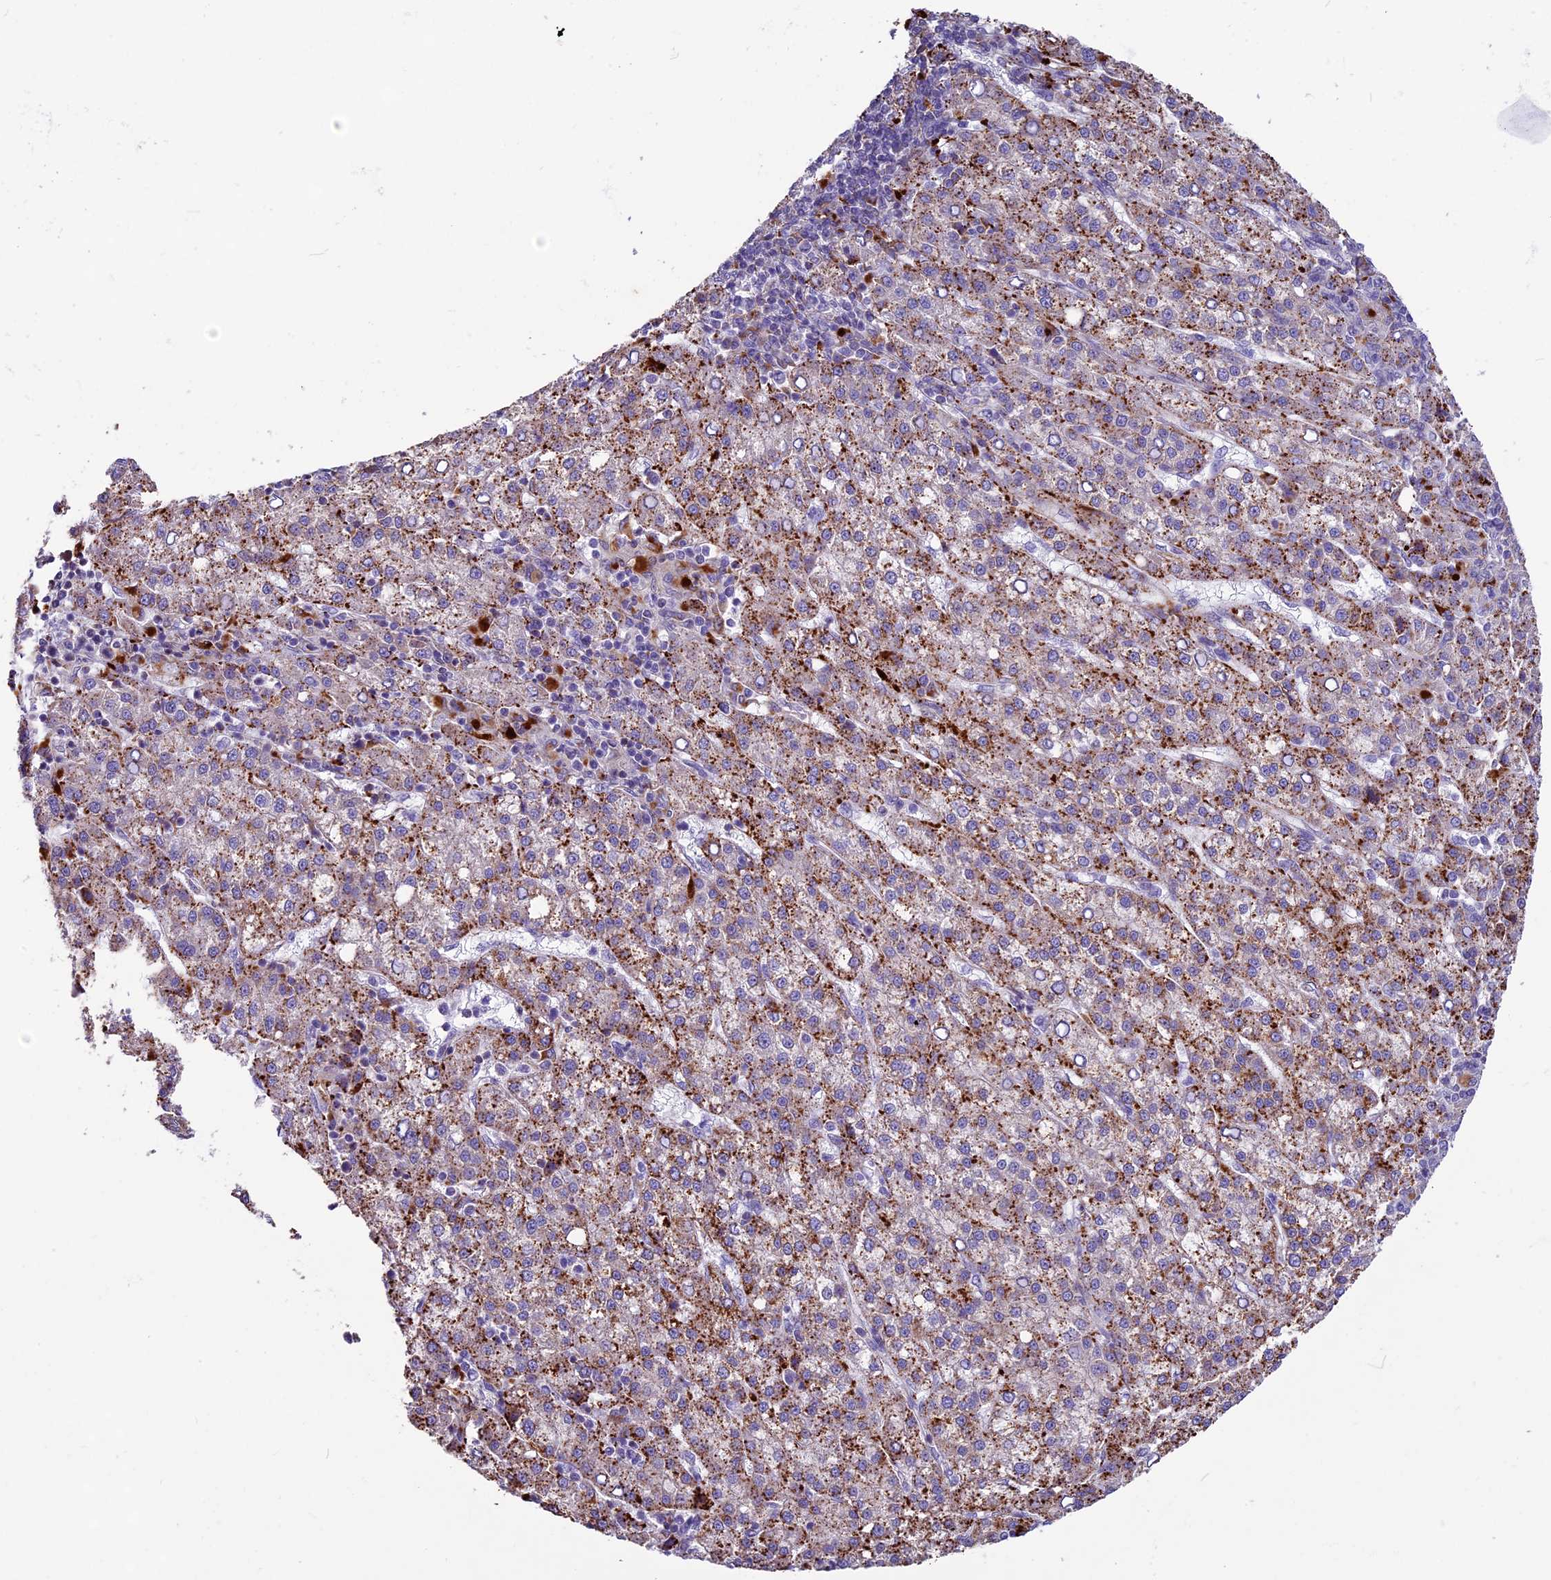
{"staining": {"intensity": "moderate", "quantity": ">75%", "location": "cytoplasmic/membranous"}, "tissue": "liver cancer", "cell_type": "Tumor cells", "image_type": "cancer", "snomed": [{"axis": "morphology", "description": "Carcinoma, Hepatocellular, NOS"}, {"axis": "topography", "description": "Liver"}], "caption": "Tumor cells exhibit medium levels of moderate cytoplasmic/membranous staining in approximately >75% of cells in liver cancer (hepatocellular carcinoma).", "gene": "THRSP", "patient": {"sex": "female", "age": 58}}